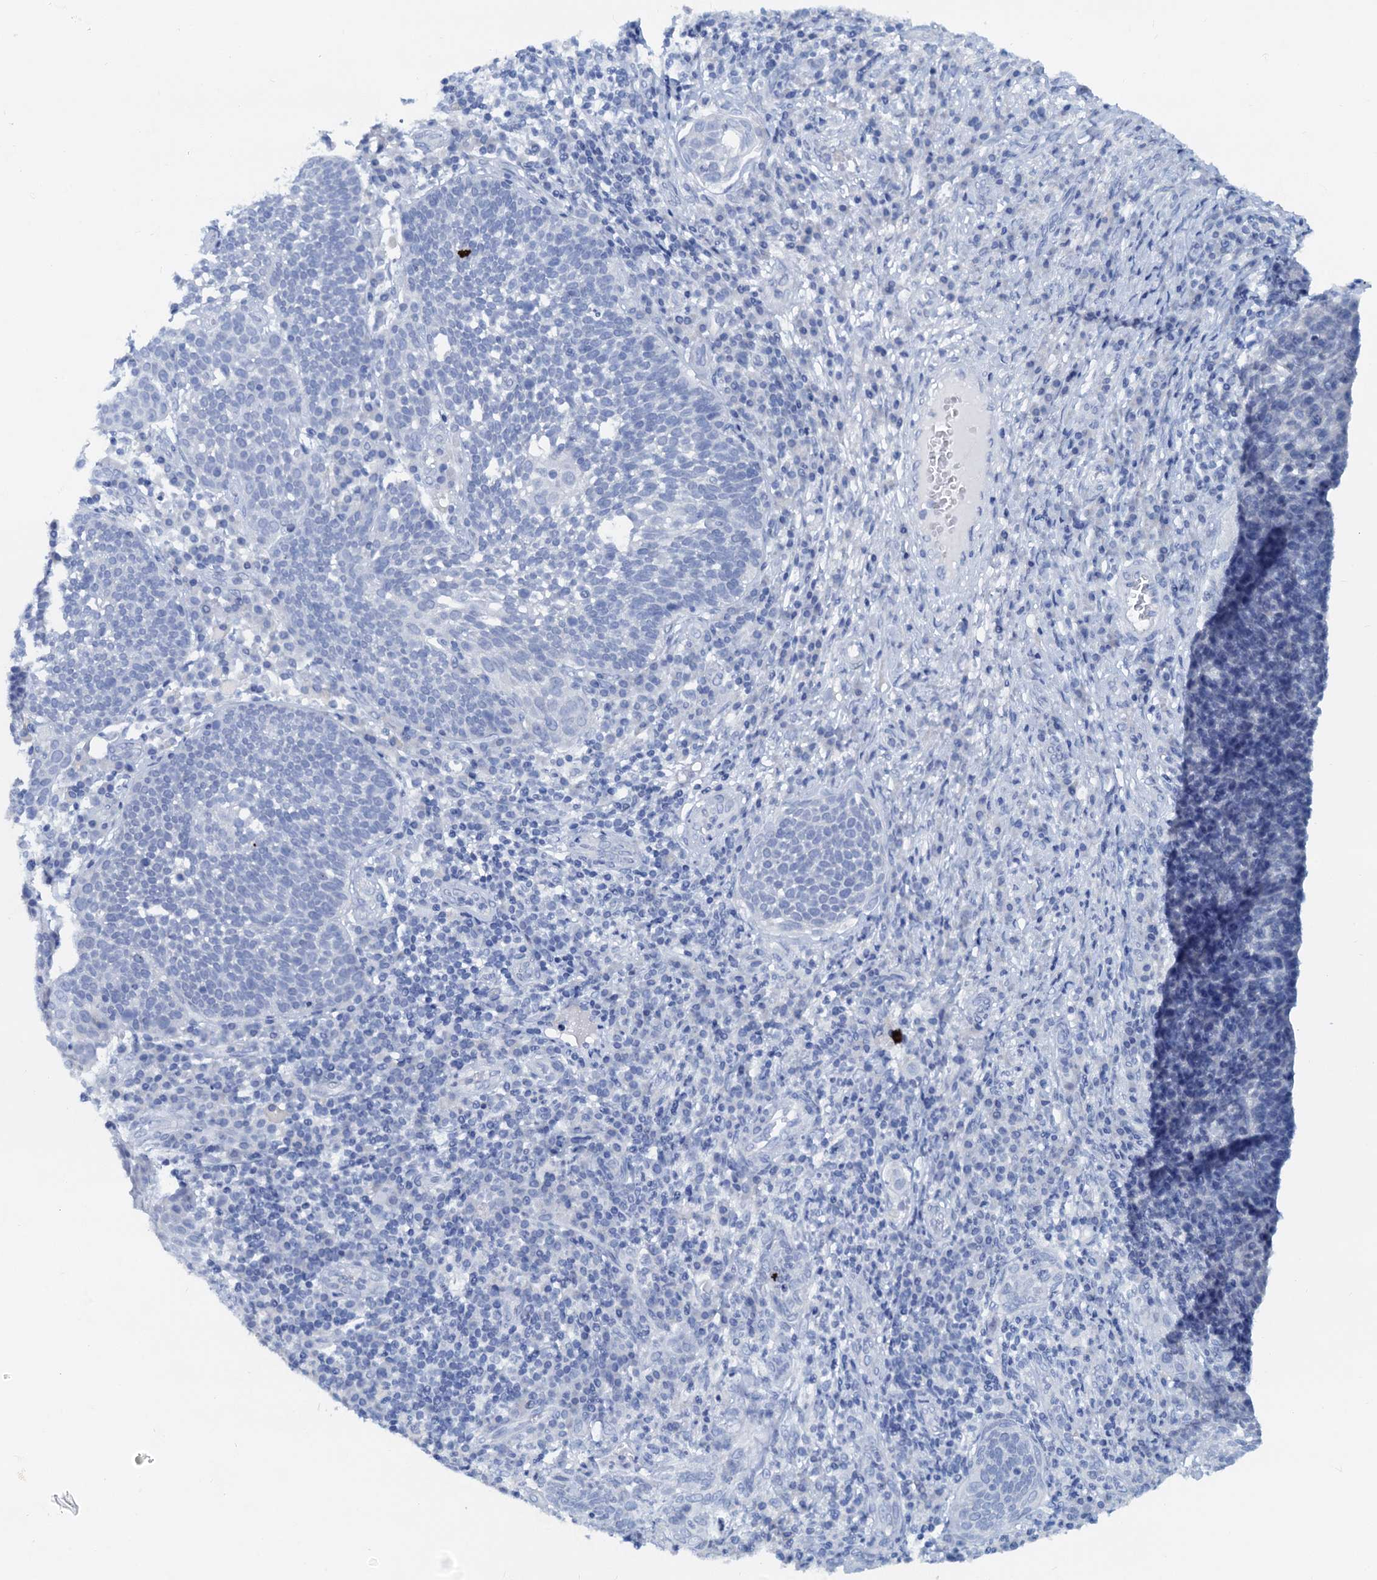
{"staining": {"intensity": "negative", "quantity": "none", "location": "none"}, "tissue": "cervical cancer", "cell_type": "Tumor cells", "image_type": "cancer", "snomed": [{"axis": "morphology", "description": "Squamous cell carcinoma, NOS"}, {"axis": "topography", "description": "Cervix"}], "caption": "Squamous cell carcinoma (cervical) stained for a protein using IHC displays no positivity tumor cells.", "gene": "PTGES3", "patient": {"sex": "female", "age": 34}}